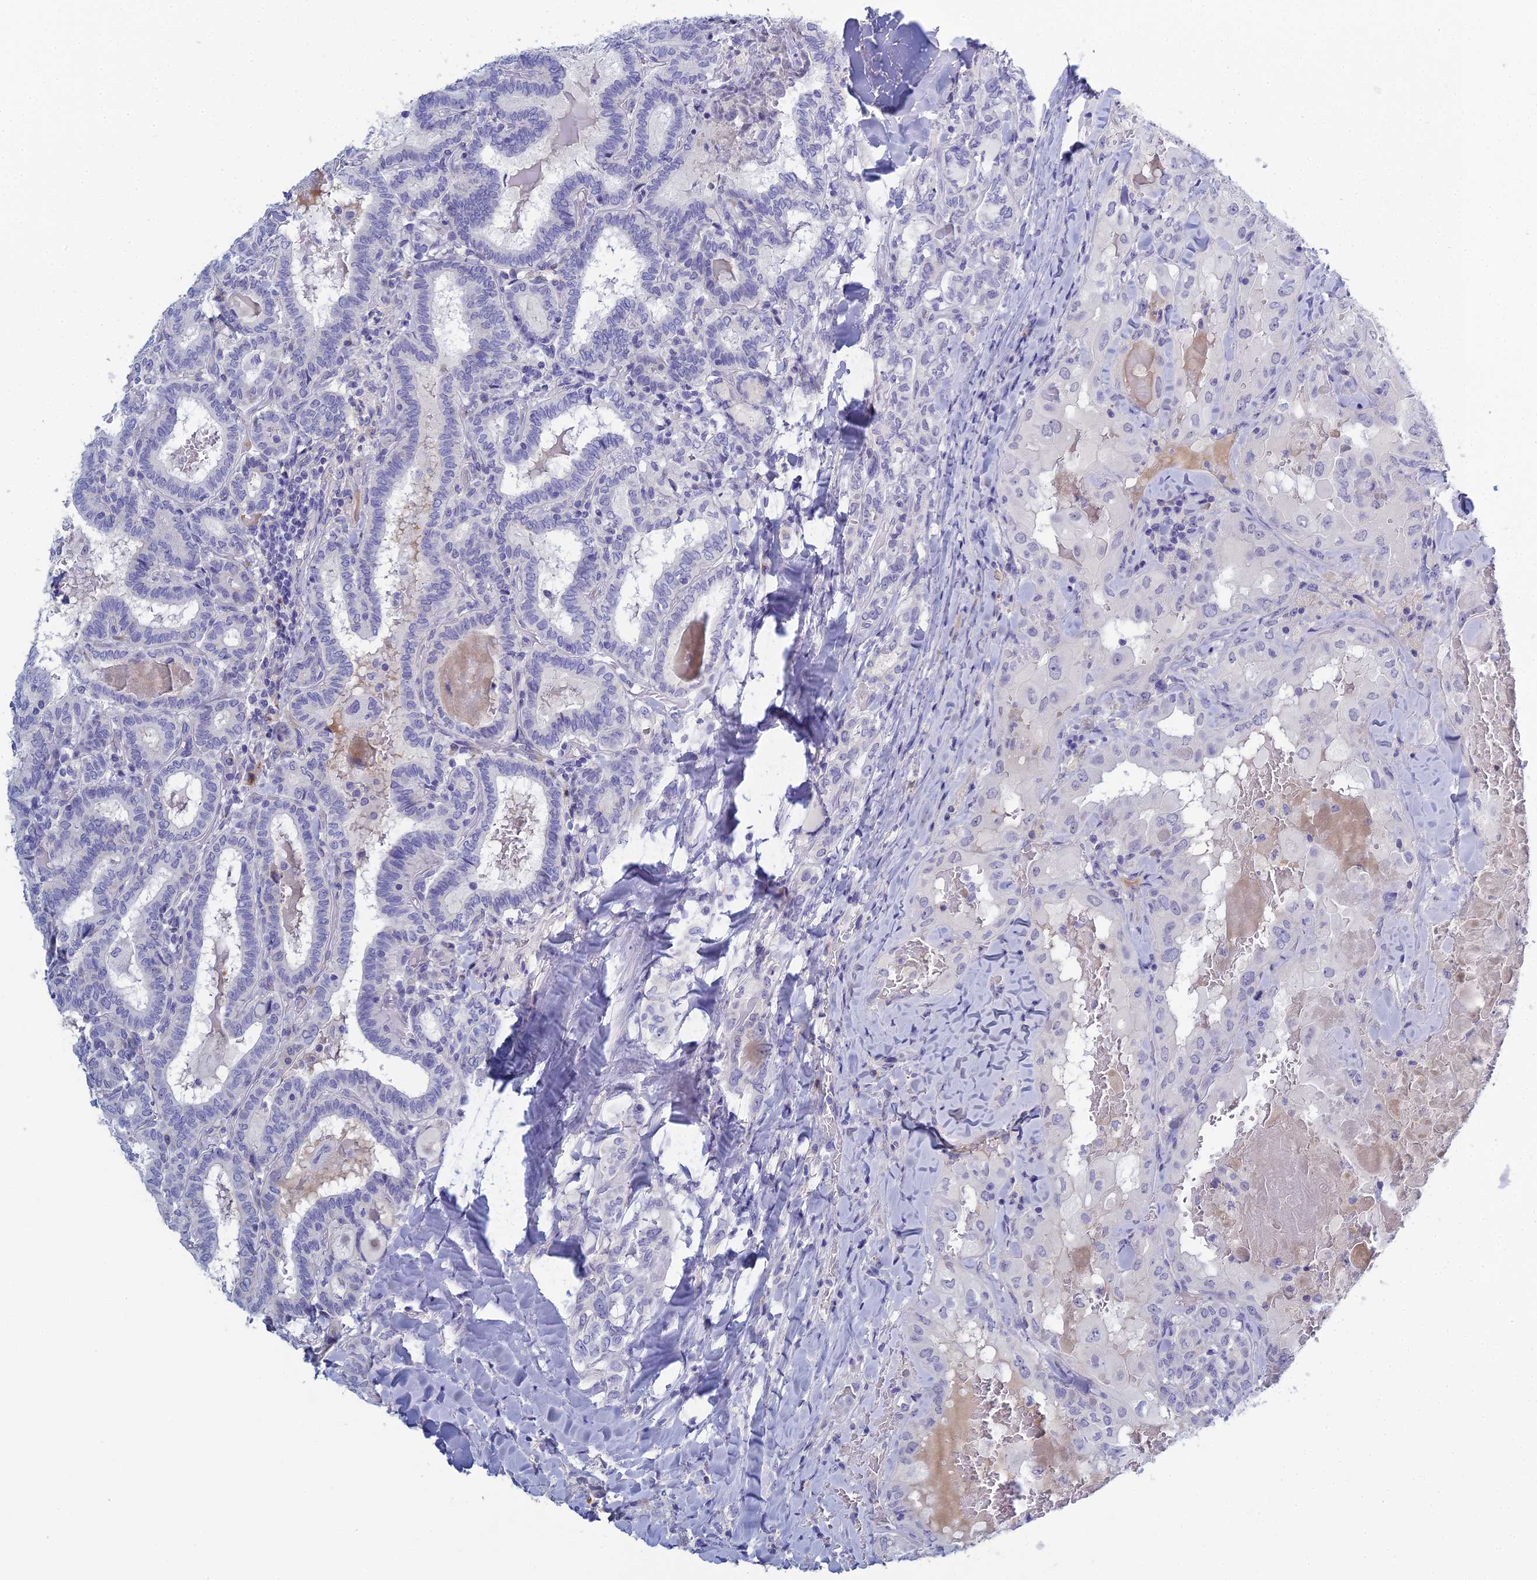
{"staining": {"intensity": "negative", "quantity": "none", "location": "none"}, "tissue": "thyroid cancer", "cell_type": "Tumor cells", "image_type": "cancer", "snomed": [{"axis": "morphology", "description": "Papillary adenocarcinoma, NOS"}, {"axis": "topography", "description": "Thyroid gland"}], "caption": "Immunohistochemical staining of human papillary adenocarcinoma (thyroid) shows no significant staining in tumor cells. Nuclei are stained in blue.", "gene": "MUC13", "patient": {"sex": "female", "age": 72}}